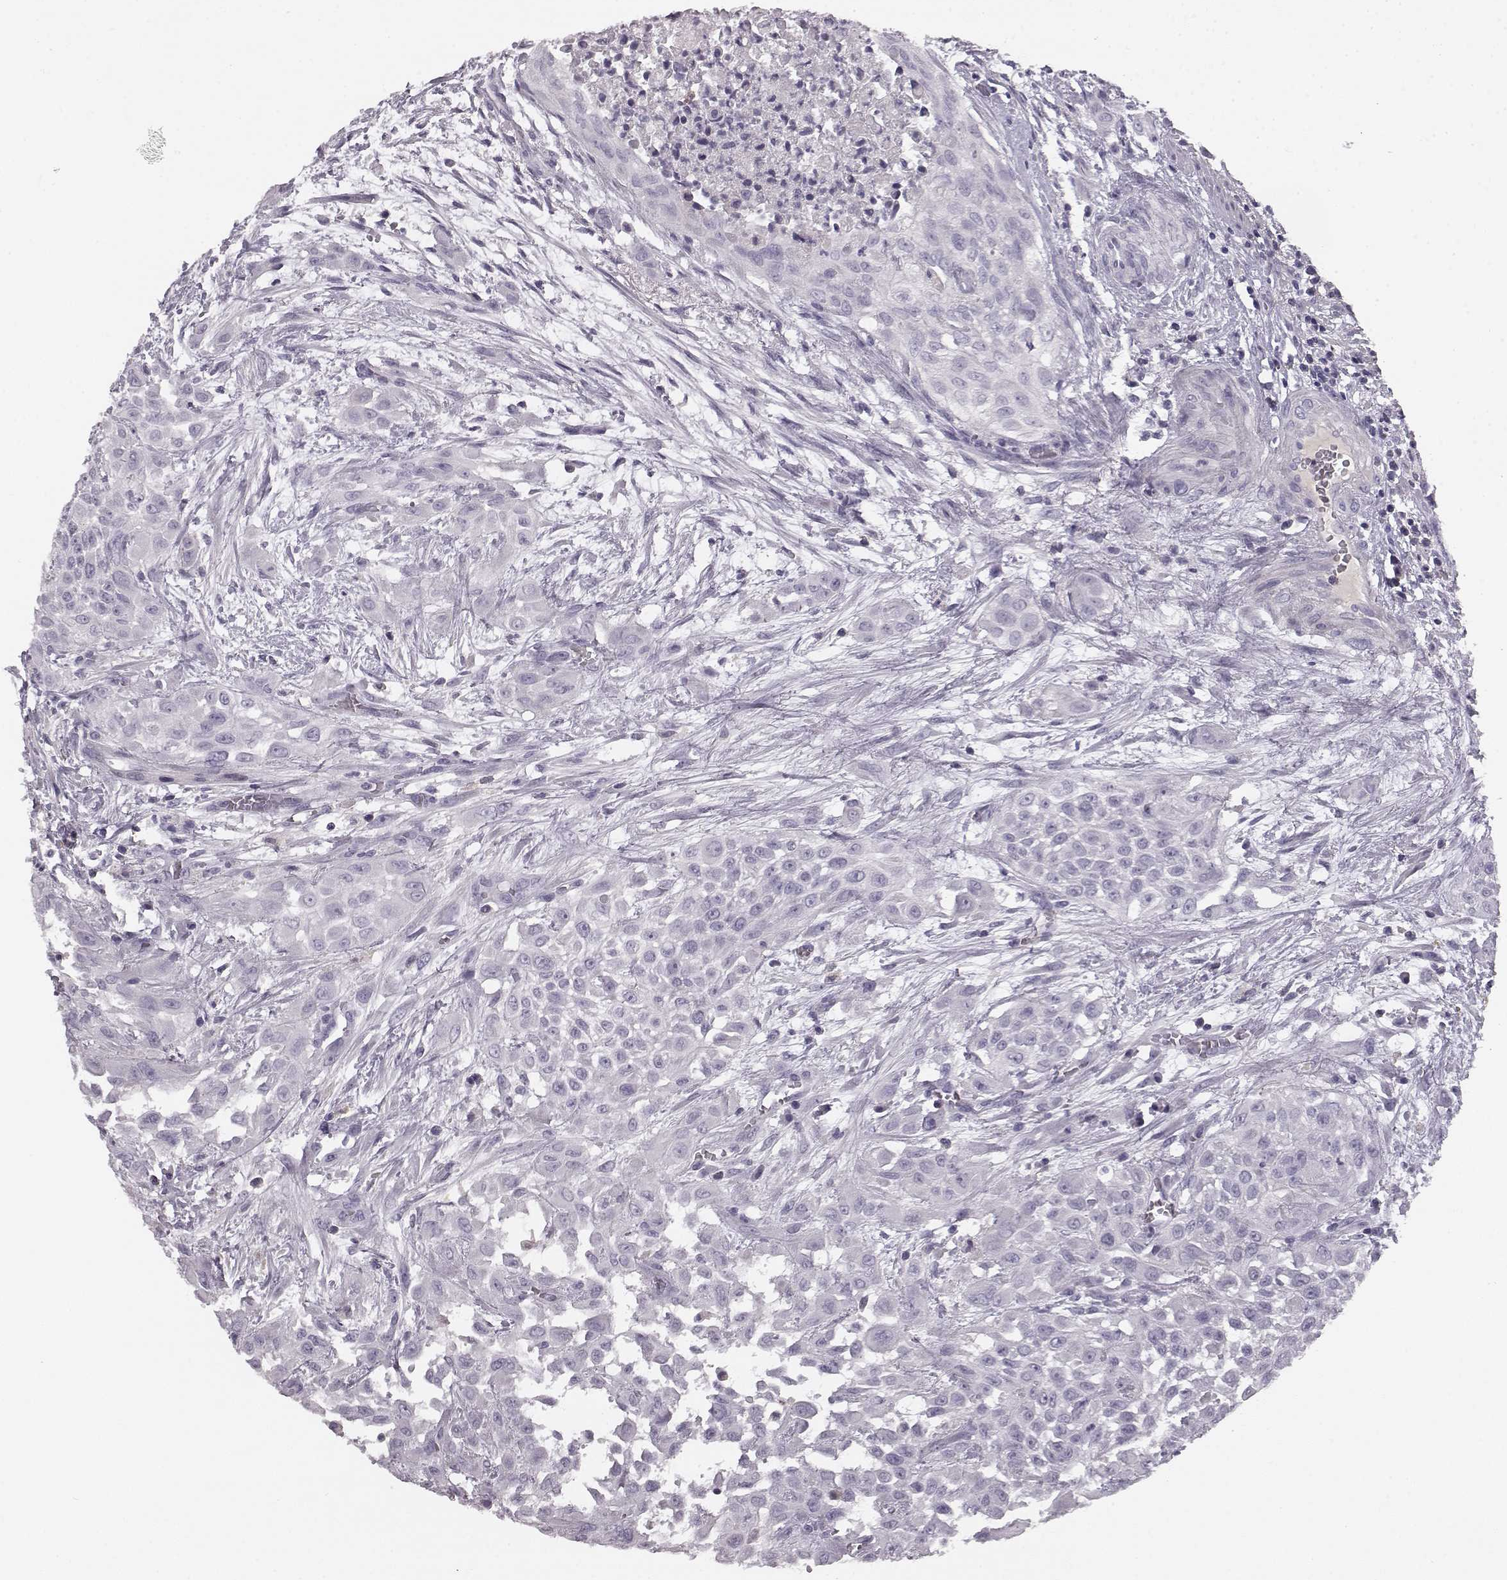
{"staining": {"intensity": "negative", "quantity": "none", "location": "none"}, "tissue": "urothelial cancer", "cell_type": "Tumor cells", "image_type": "cancer", "snomed": [{"axis": "morphology", "description": "Urothelial carcinoma, High grade"}, {"axis": "topography", "description": "Urinary bladder"}], "caption": "The IHC photomicrograph has no significant staining in tumor cells of urothelial cancer tissue.", "gene": "KIAA0319", "patient": {"sex": "male", "age": 57}}